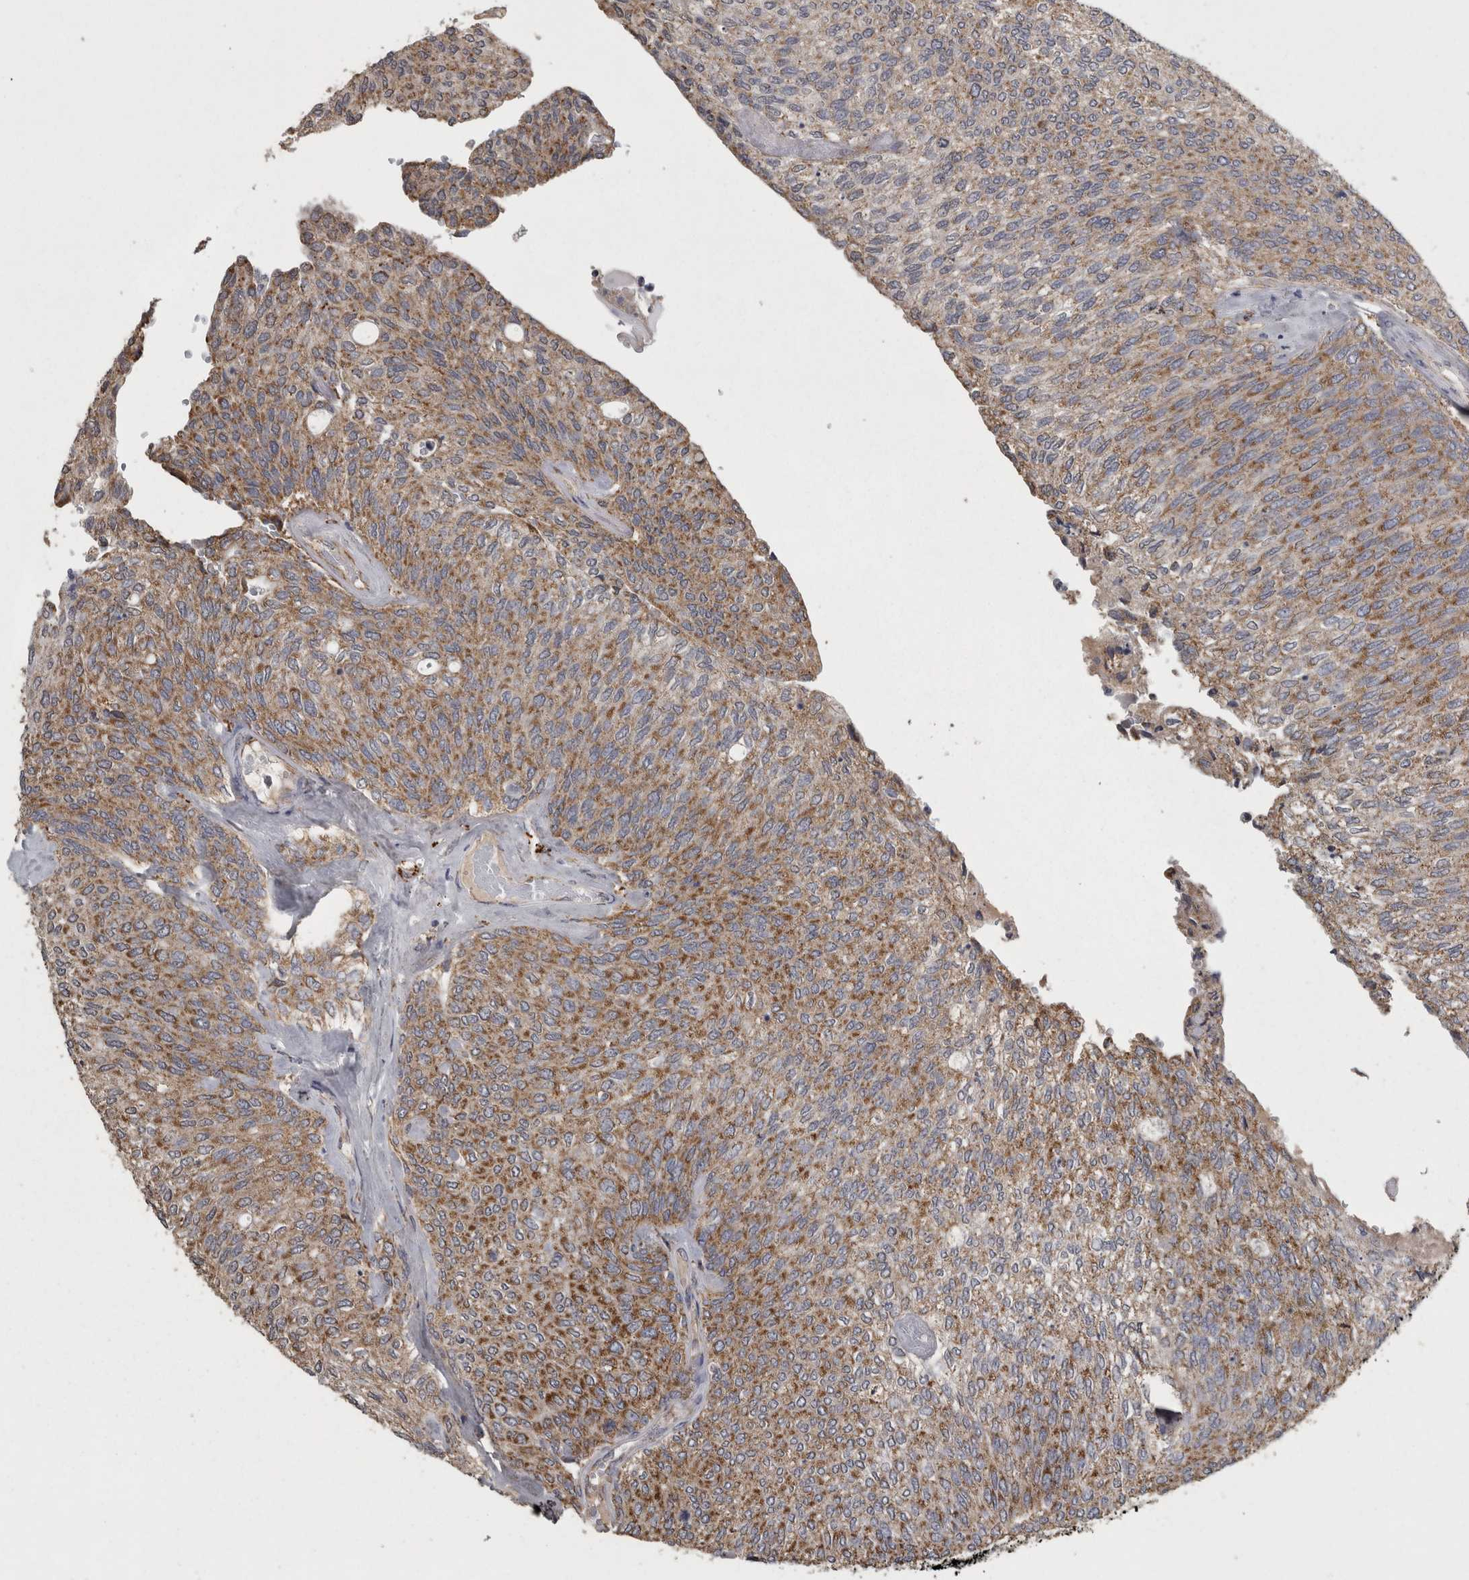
{"staining": {"intensity": "moderate", "quantity": ">75%", "location": "cytoplasmic/membranous"}, "tissue": "urothelial cancer", "cell_type": "Tumor cells", "image_type": "cancer", "snomed": [{"axis": "morphology", "description": "Urothelial carcinoma, Low grade"}, {"axis": "topography", "description": "Urinary bladder"}], "caption": "Tumor cells demonstrate medium levels of moderate cytoplasmic/membranous positivity in approximately >75% of cells in human low-grade urothelial carcinoma. (Brightfield microscopy of DAB IHC at high magnification).", "gene": "FRK", "patient": {"sex": "female", "age": 79}}